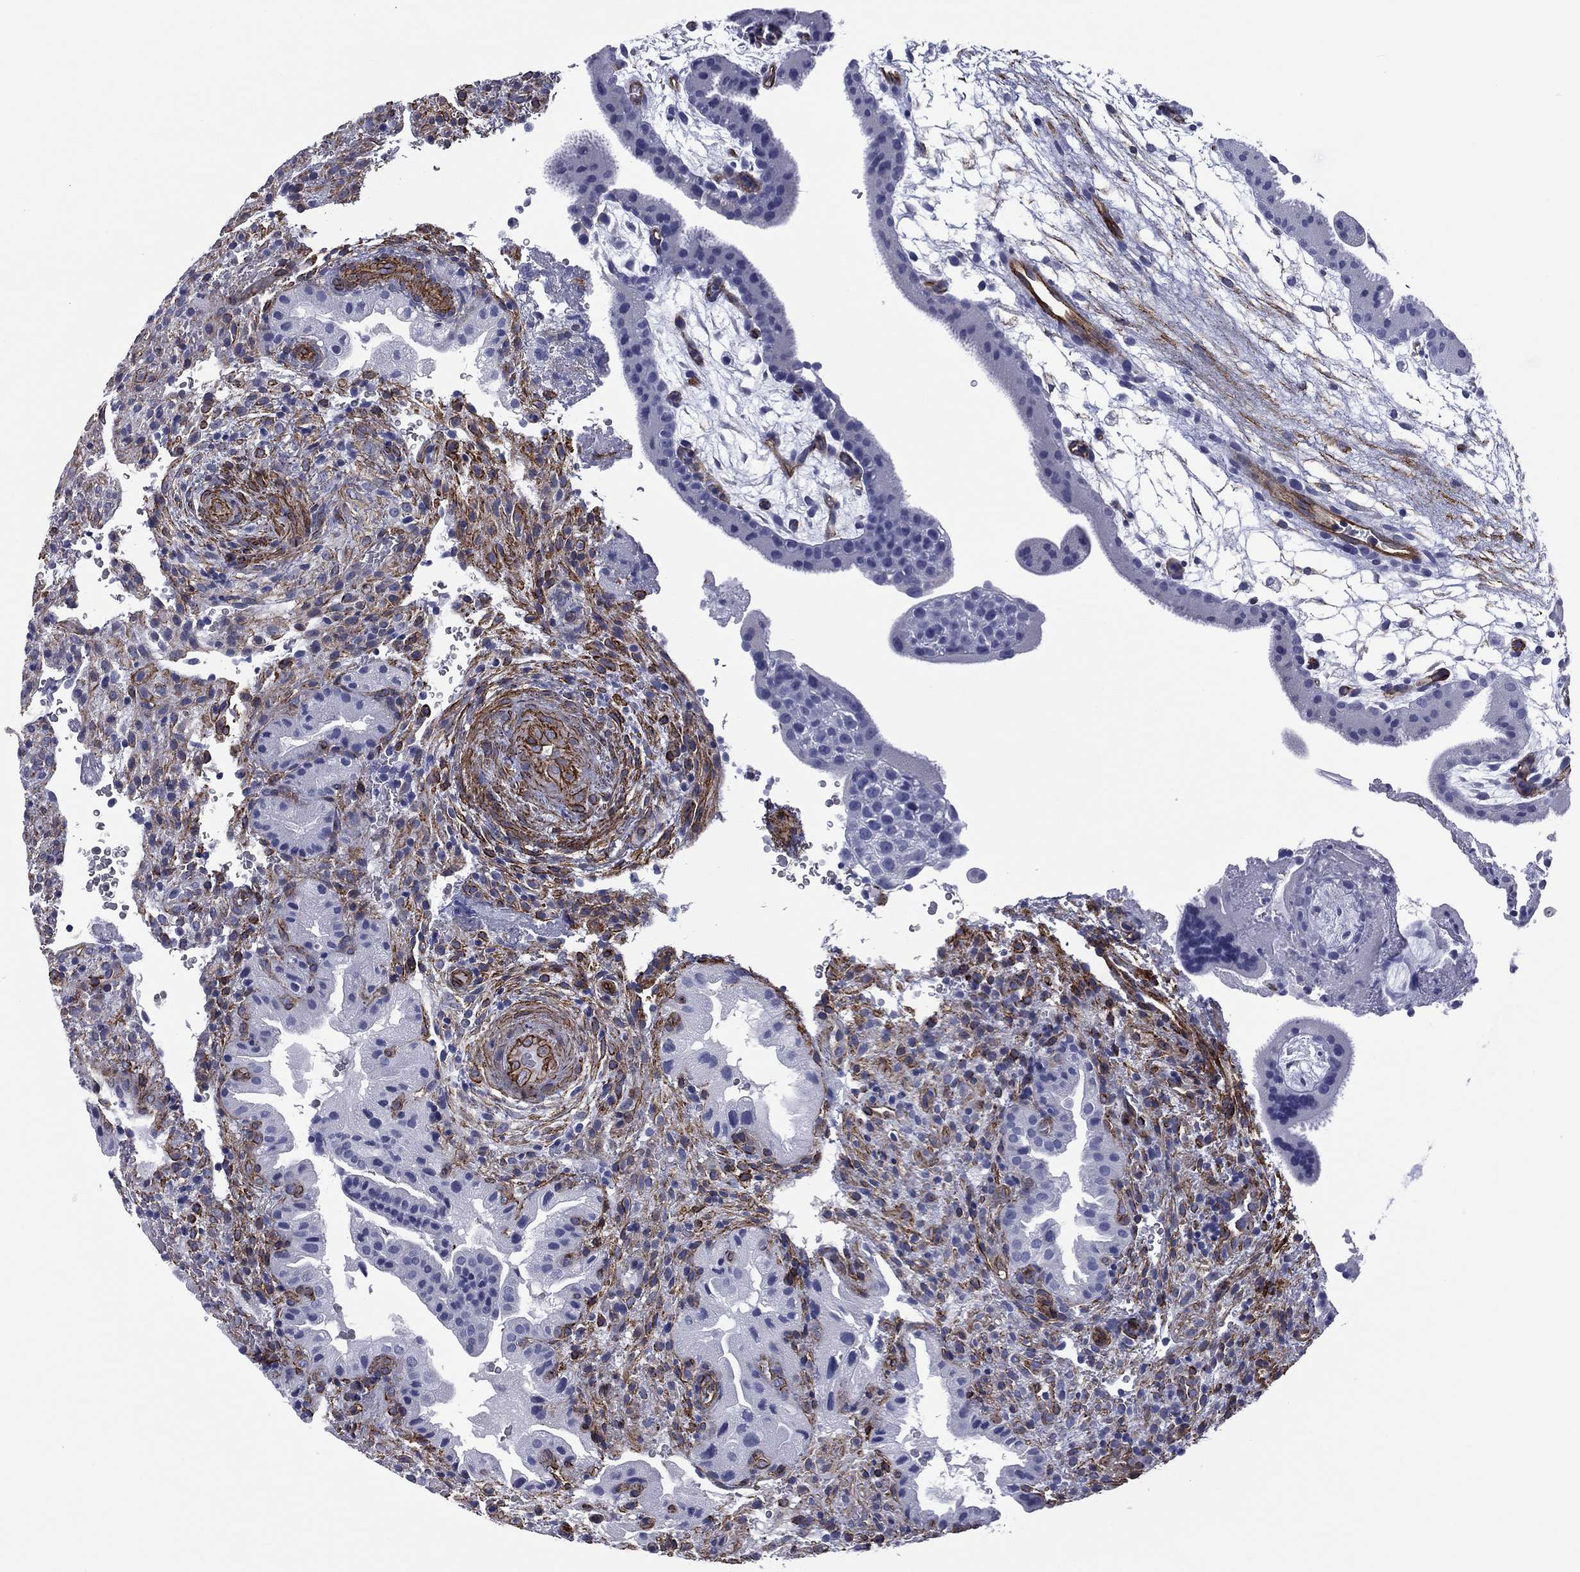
{"staining": {"intensity": "strong", "quantity": "25%-75%", "location": "cytoplasmic/membranous"}, "tissue": "placenta", "cell_type": "Decidual cells", "image_type": "normal", "snomed": [{"axis": "morphology", "description": "Normal tissue, NOS"}, {"axis": "topography", "description": "Placenta"}], "caption": "Immunohistochemistry (IHC) of unremarkable placenta reveals high levels of strong cytoplasmic/membranous expression in approximately 25%-75% of decidual cells.", "gene": "CAVIN3", "patient": {"sex": "female", "age": 19}}